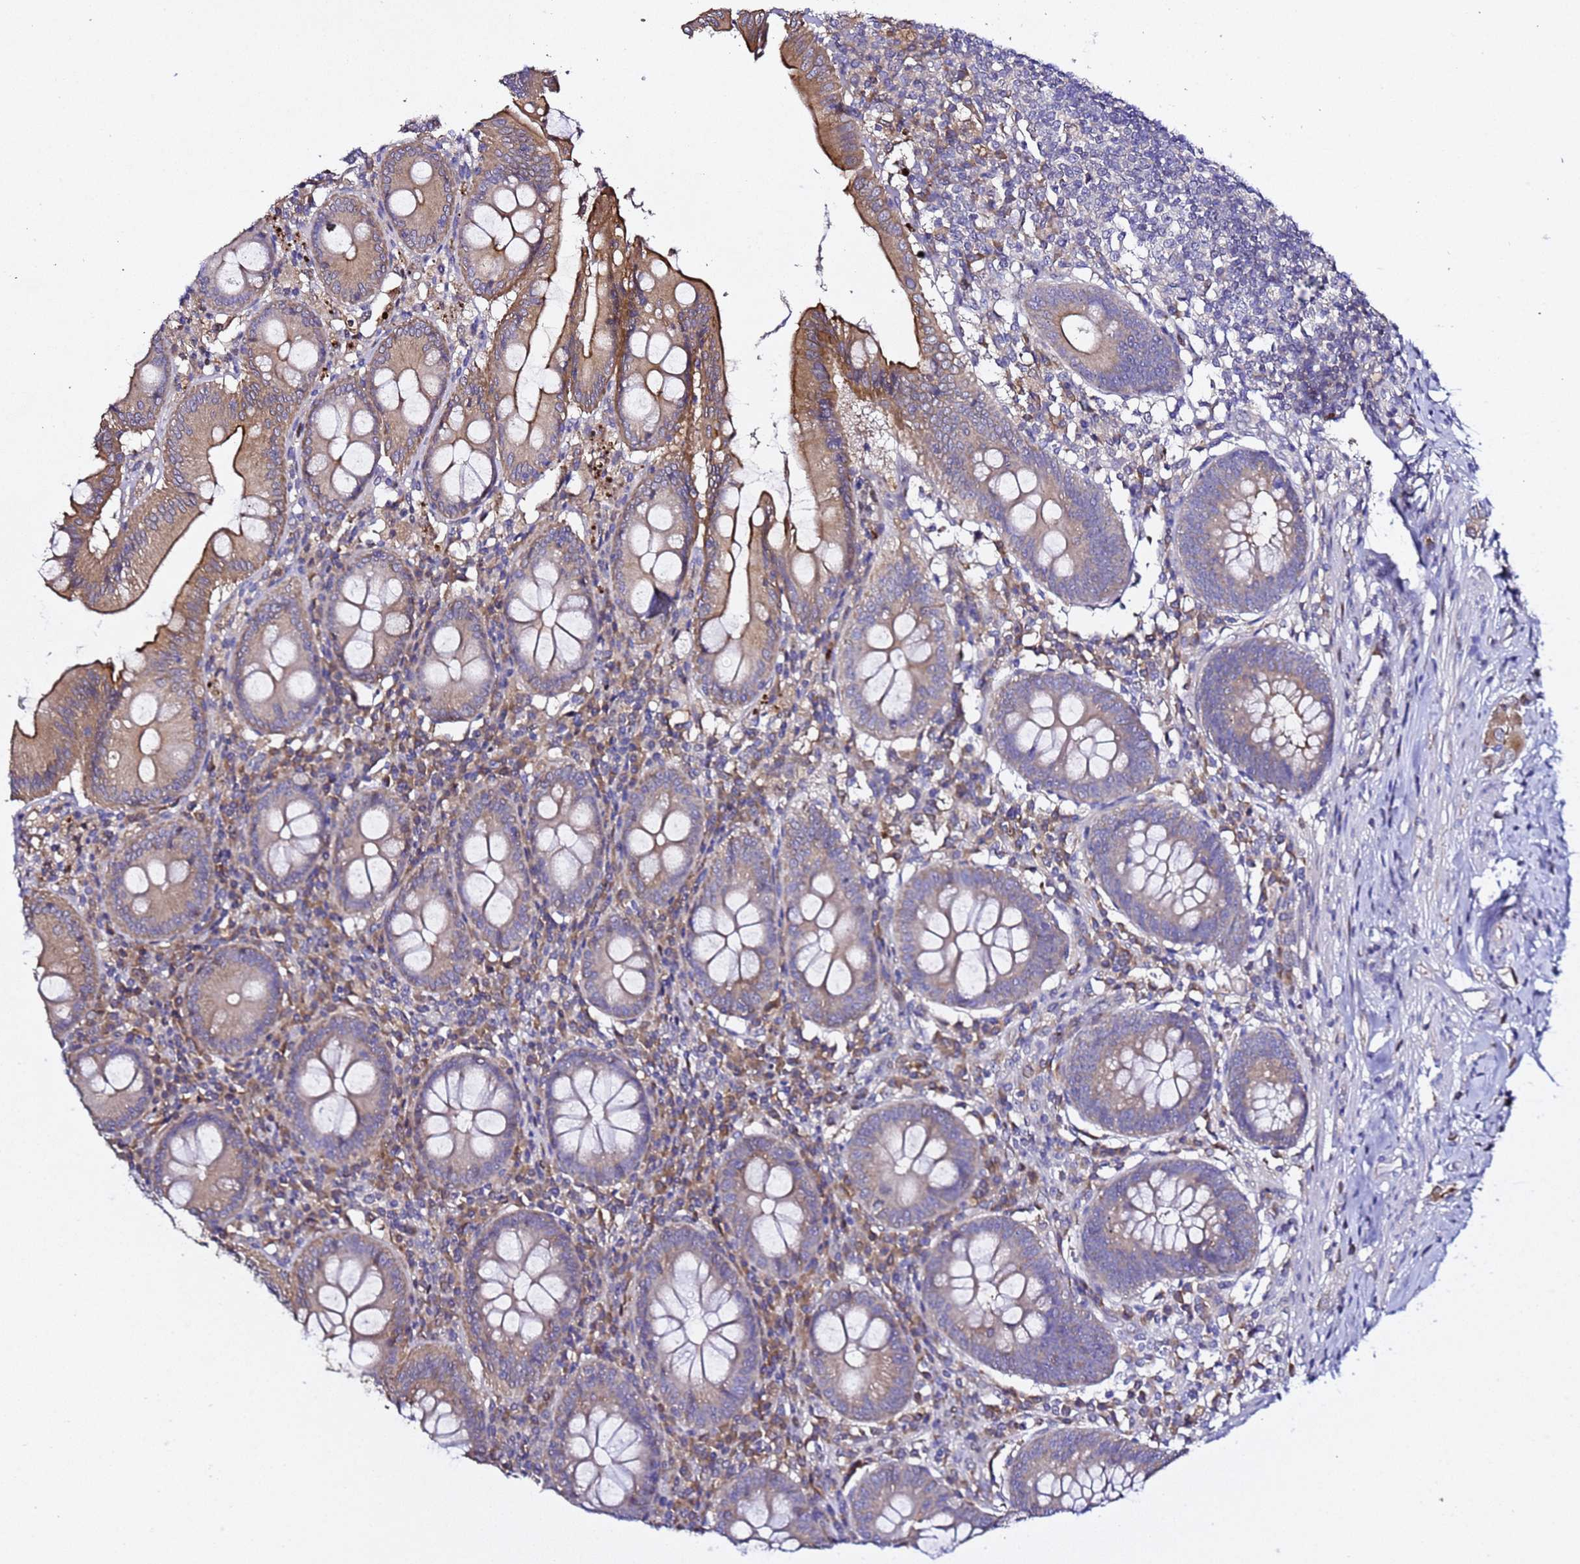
{"staining": {"intensity": "strong", "quantity": "<25%", "location": "cytoplasmic/membranous"}, "tissue": "appendix", "cell_type": "Glandular cells", "image_type": "normal", "snomed": [{"axis": "morphology", "description": "Normal tissue, NOS"}, {"axis": "topography", "description": "Appendix"}], "caption": "Brown immunohistochemical staining in unremarkable human appendix reveals strong cytoplasmic/membranous staining in approximately <25% of glandular cells. (DAB (3,3'-diaminobenzidine) IHC, brown staining for protein, blue staining for nuclei).", "gene": "ALG3", "patient": {"sex": "female", "age": 54}}